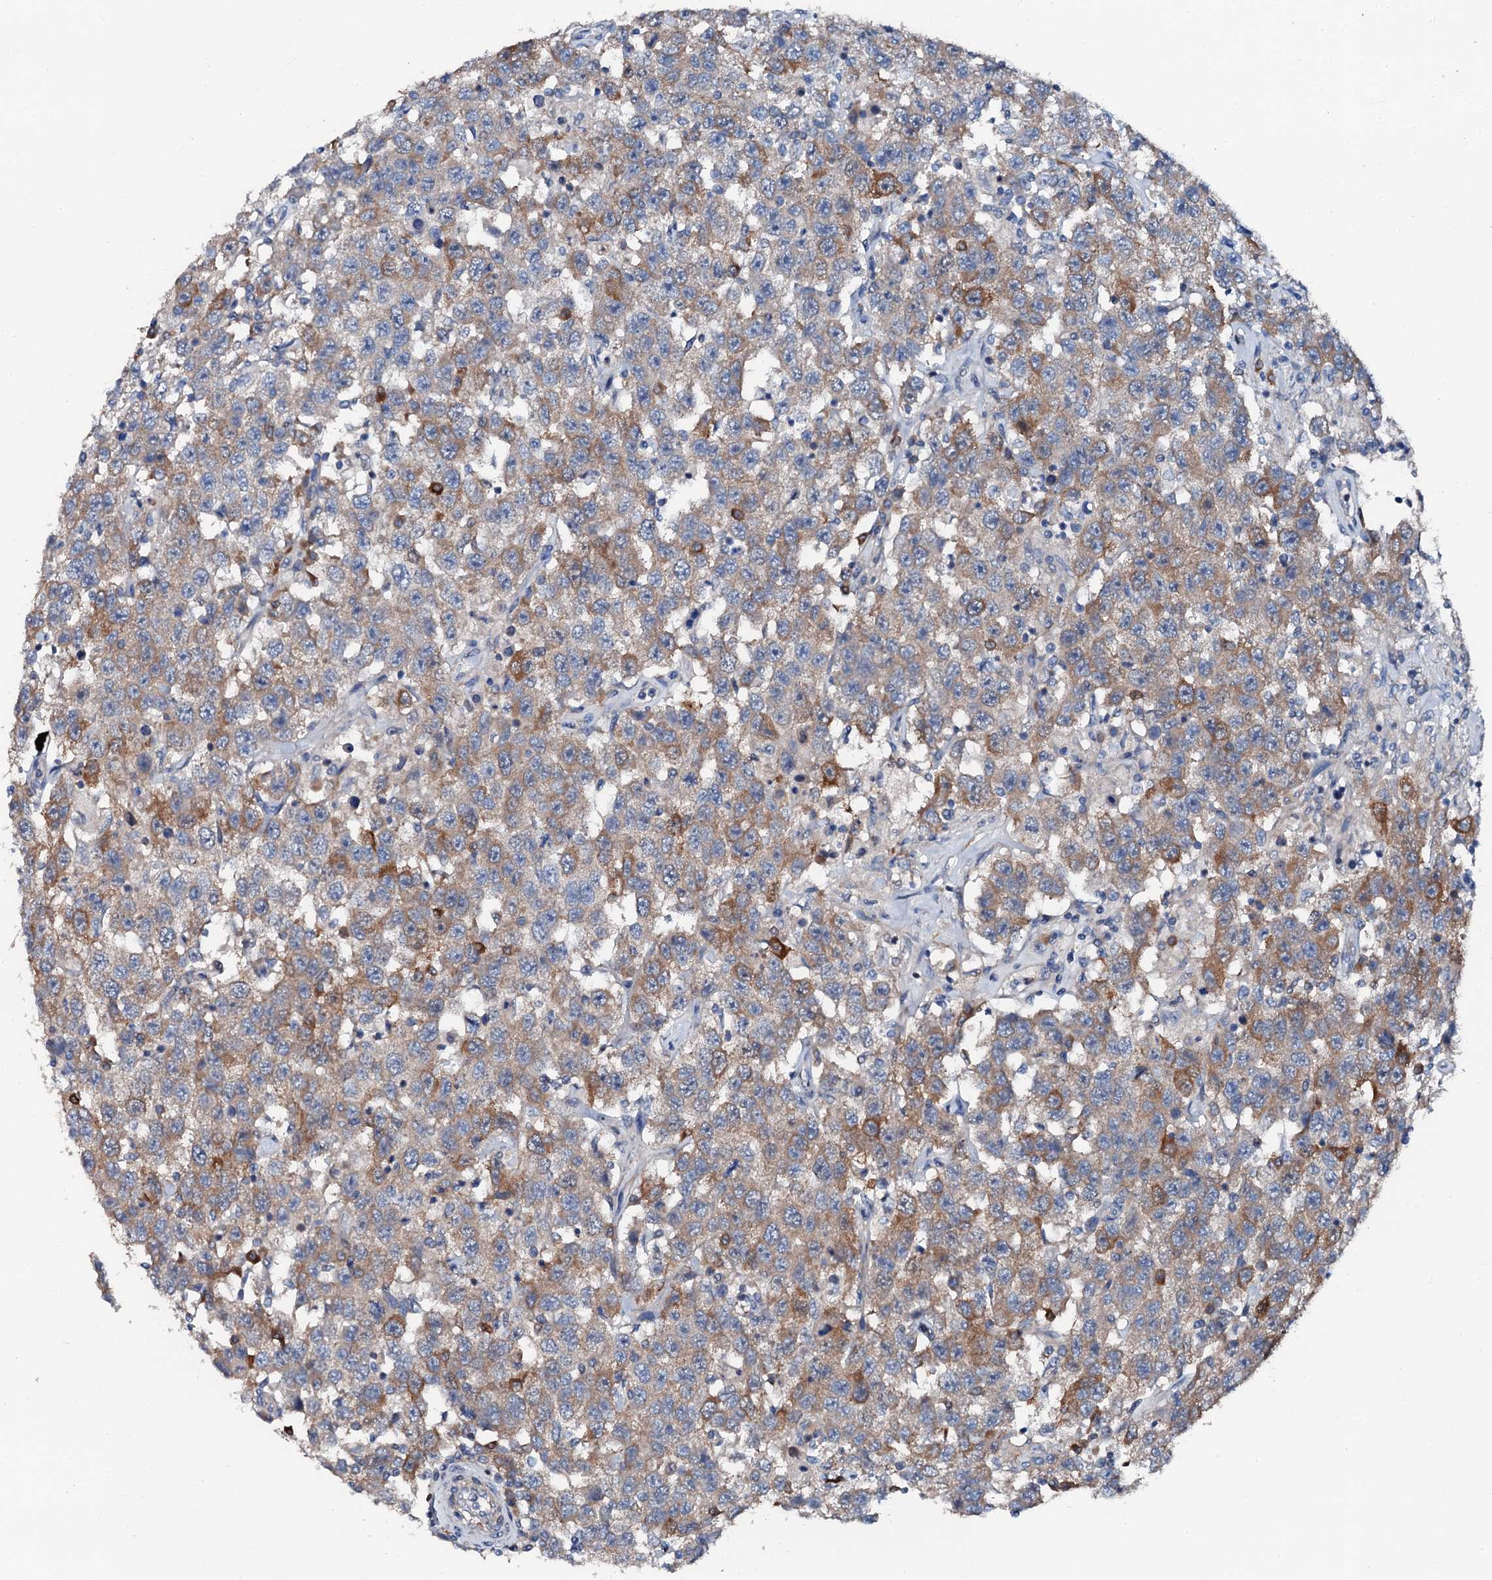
{"staining": {"intensity": "strong", "quantity": "25%-75%", "location": "cytoplasmic/membranous"}, "tissue": "testis cancer", "cell_type": "Tumor cells", "image_type": "cancer", "snomed": [{"axis": "morphology", "description": "Seminoma, NOS"}, {"axis": "topography", "description": "Testis"}], "caption": "An immunohistochemistry photomicrograph of neoplastic tissue is shown. Protein staining in brown labels strong cytoplasmic/membranous positivity in testis cancer within tumor cells. Nuclei are stained in blue.", "gene": "GFOD2", "patient": {"sex": "male", "age": 41}}